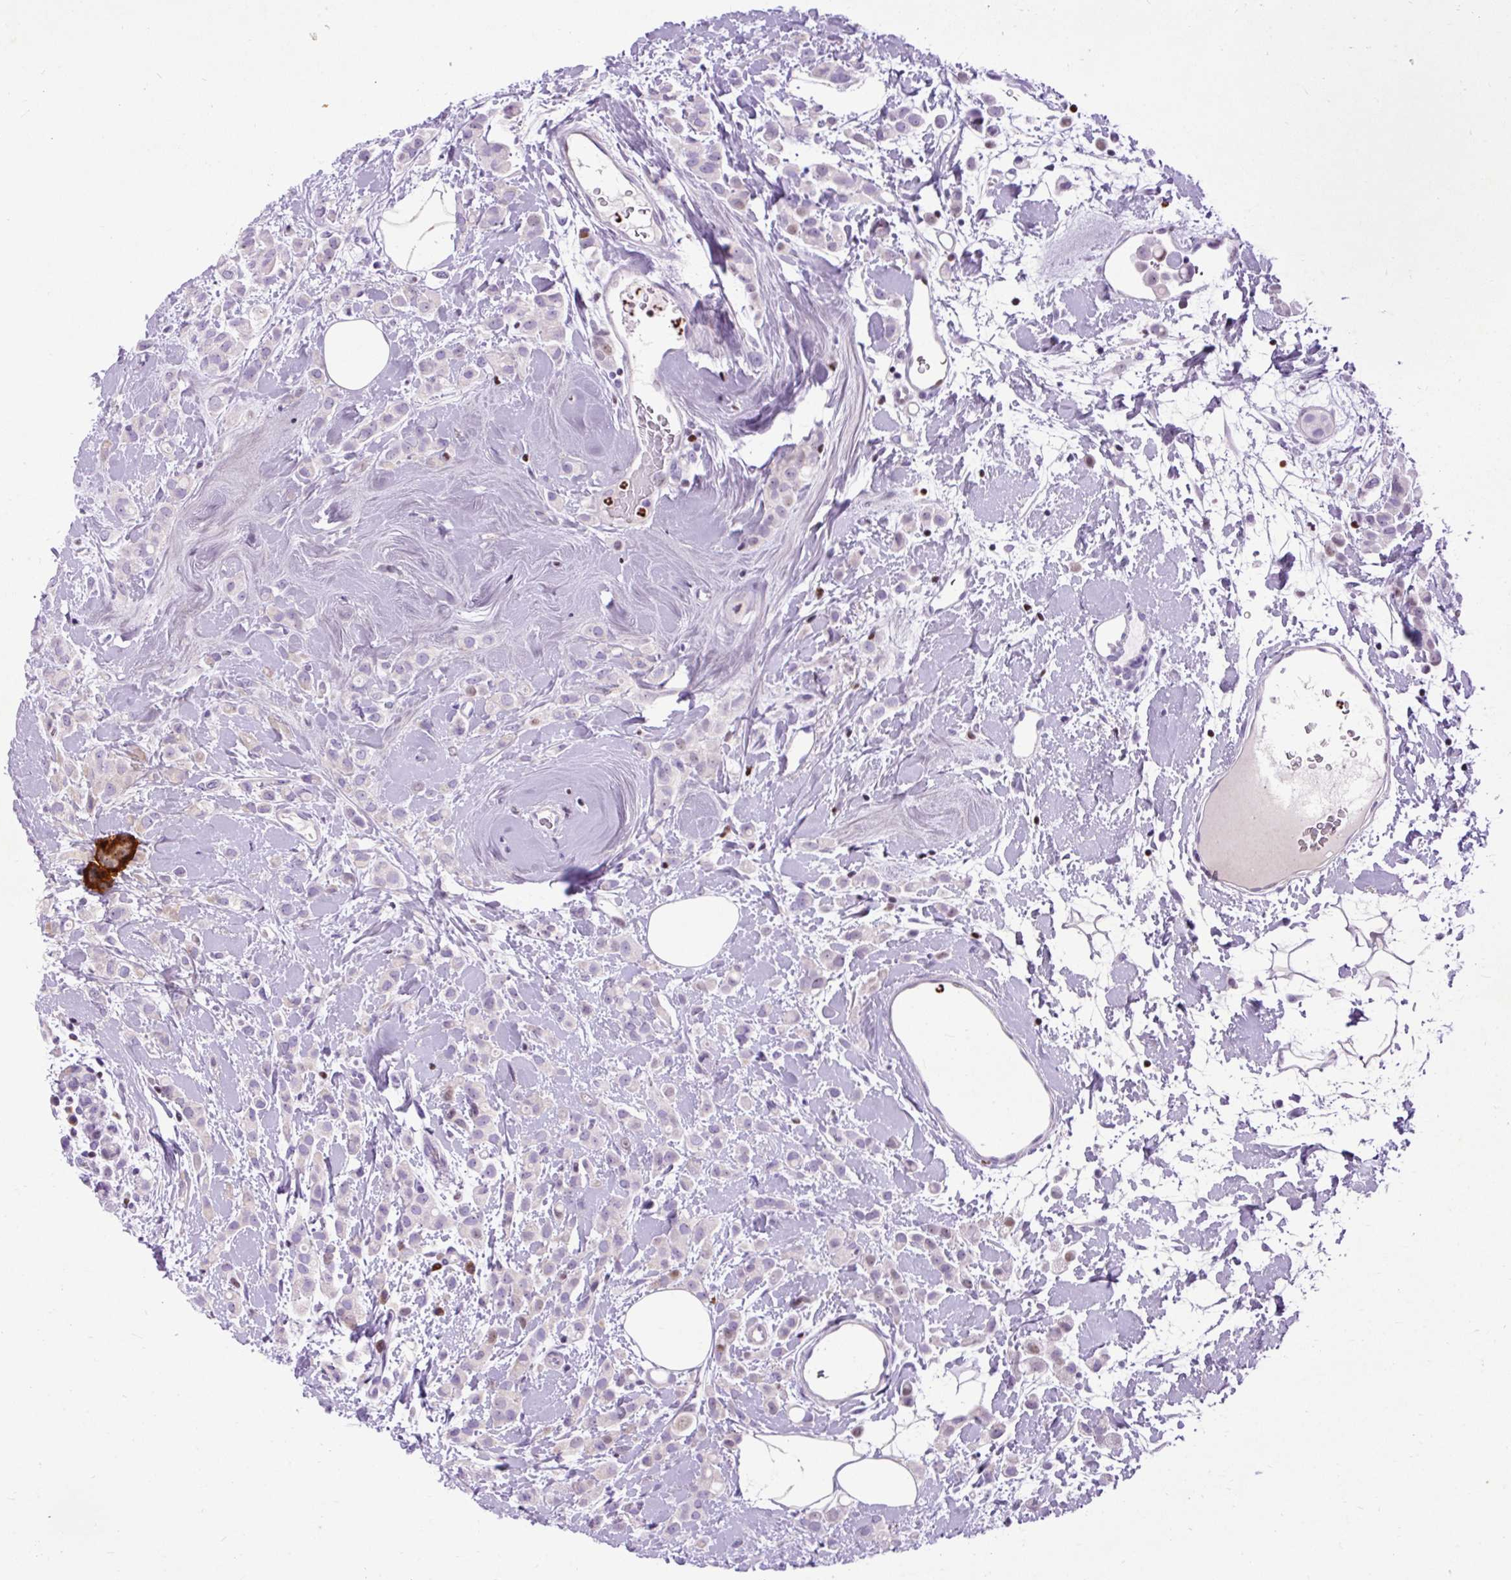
{"staining": {"intensity": "negative", "quantity": "none", "location": "none"}, "tissue": "breast cancer", "cell_type": "Tumor cells", "image_type": "cancer", "snomed": [{"axis": "morphology", "description": "Lobular carcinoma"}, {"axis": "topography", "description": "Breast"}], "caption": "The photomicrograph demonstrates no significant expression in tumor cells of lobular carcinoma (breast).", "gene": "SPC24", "patient": {"sex": "female", "age": 68}}